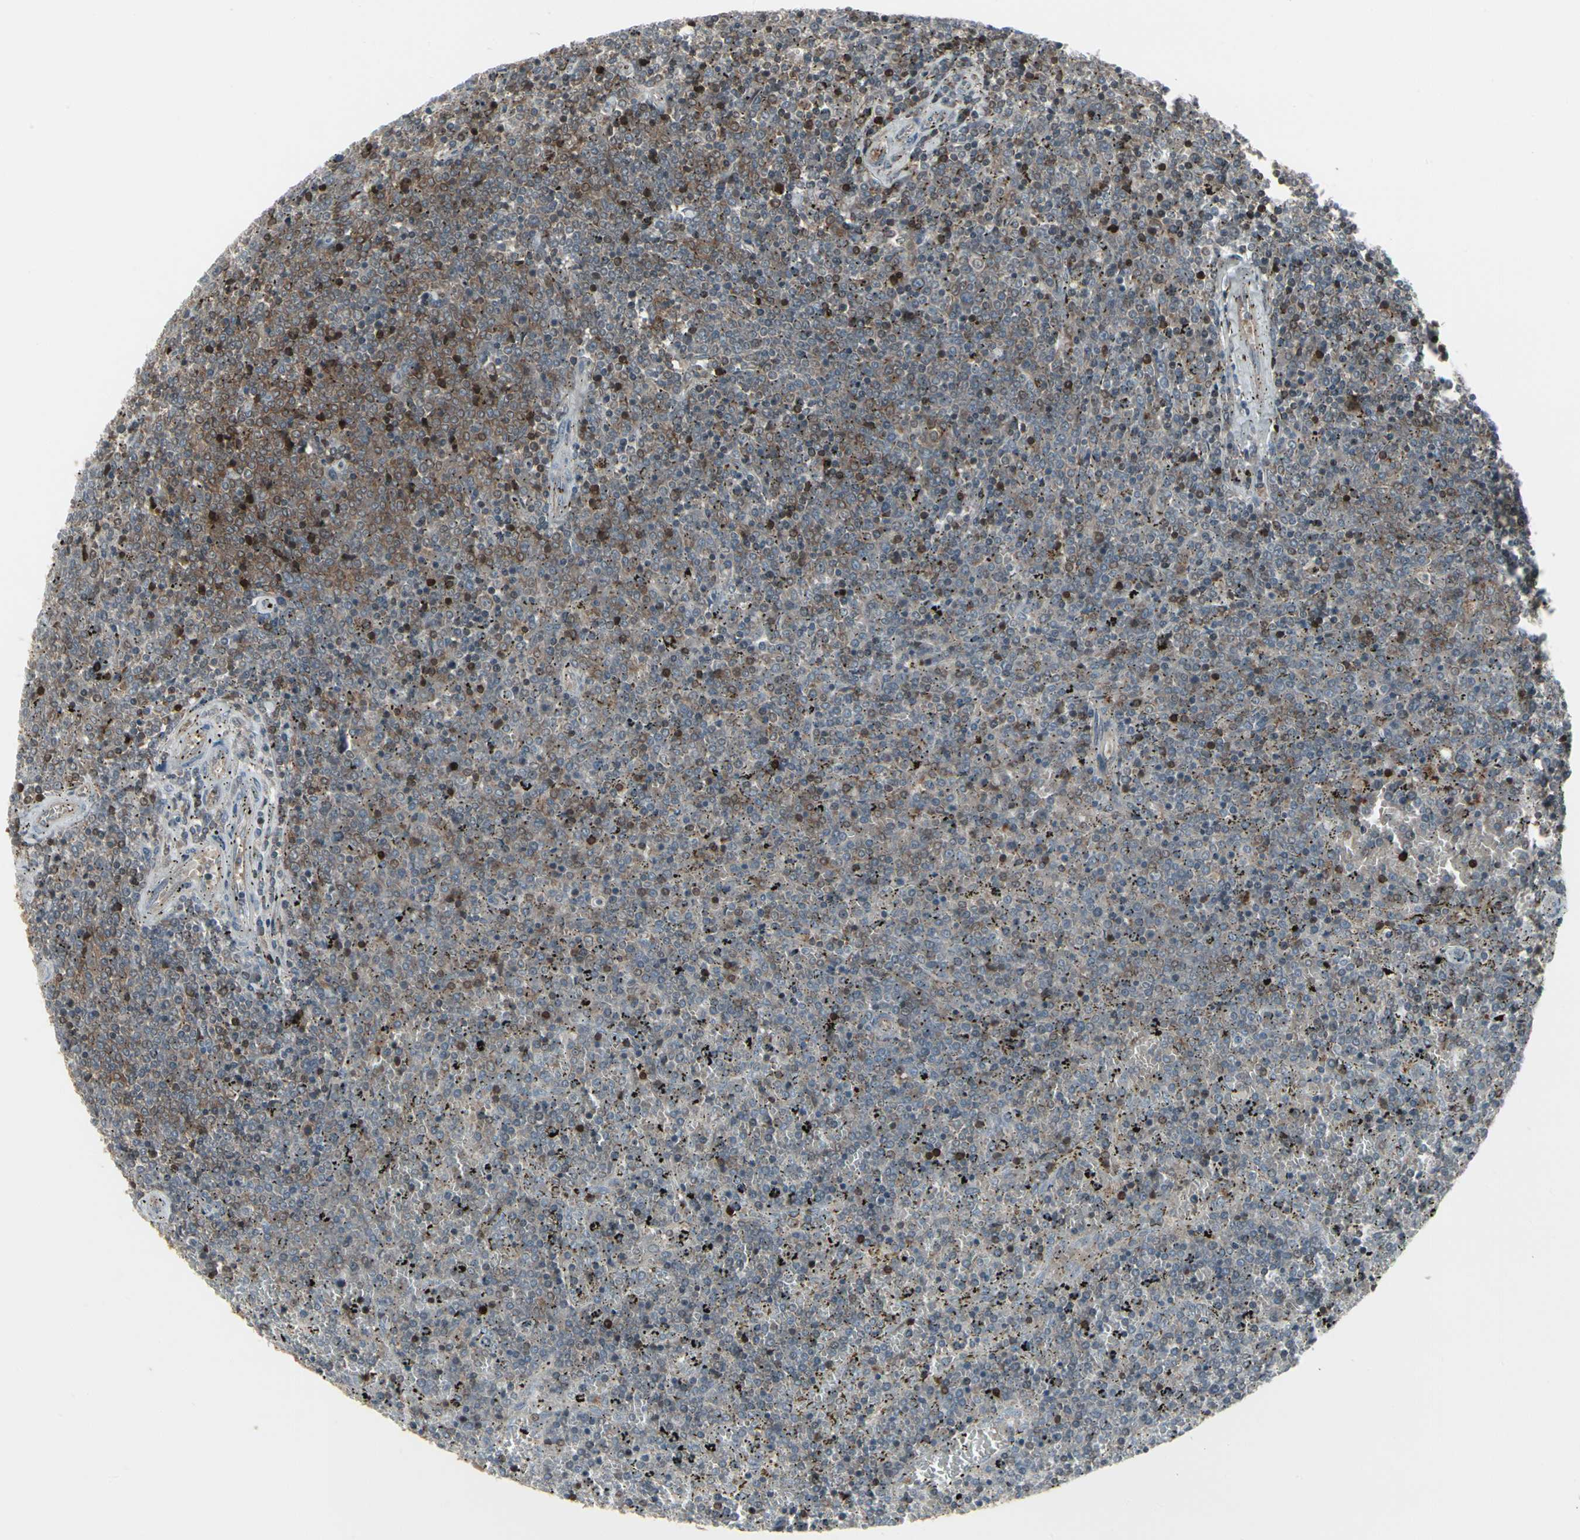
{"staining": {"intensity": "moderate", "quantity": "25%-75%", "location": "cytoplasmic/membranous"}, "tissue": "lymphoma", "cell_type": "Tumor cells", "image_type": "cancer", "snomed": [{"axis": "morphology", "description": "Malignant lymphoma, non-Hodgkin's type, Low grade"}, {"axis": "topography", "description": "Spleen"}], "caption": "The photomicrograph displays immunohistochemical staining of low-grade malignant lymphoma, non-Hodgkin's type. There is moderate cytoplasmic/membranous staining is appreciated in about 25%-75% of tumor cells. (DAB (3,3'-diaminobenzidine) IHC, brown staining for protein, blue staining for nuclei).", "gene": "IGFBP6", "patient": {"sex": "female", "age": 77}}